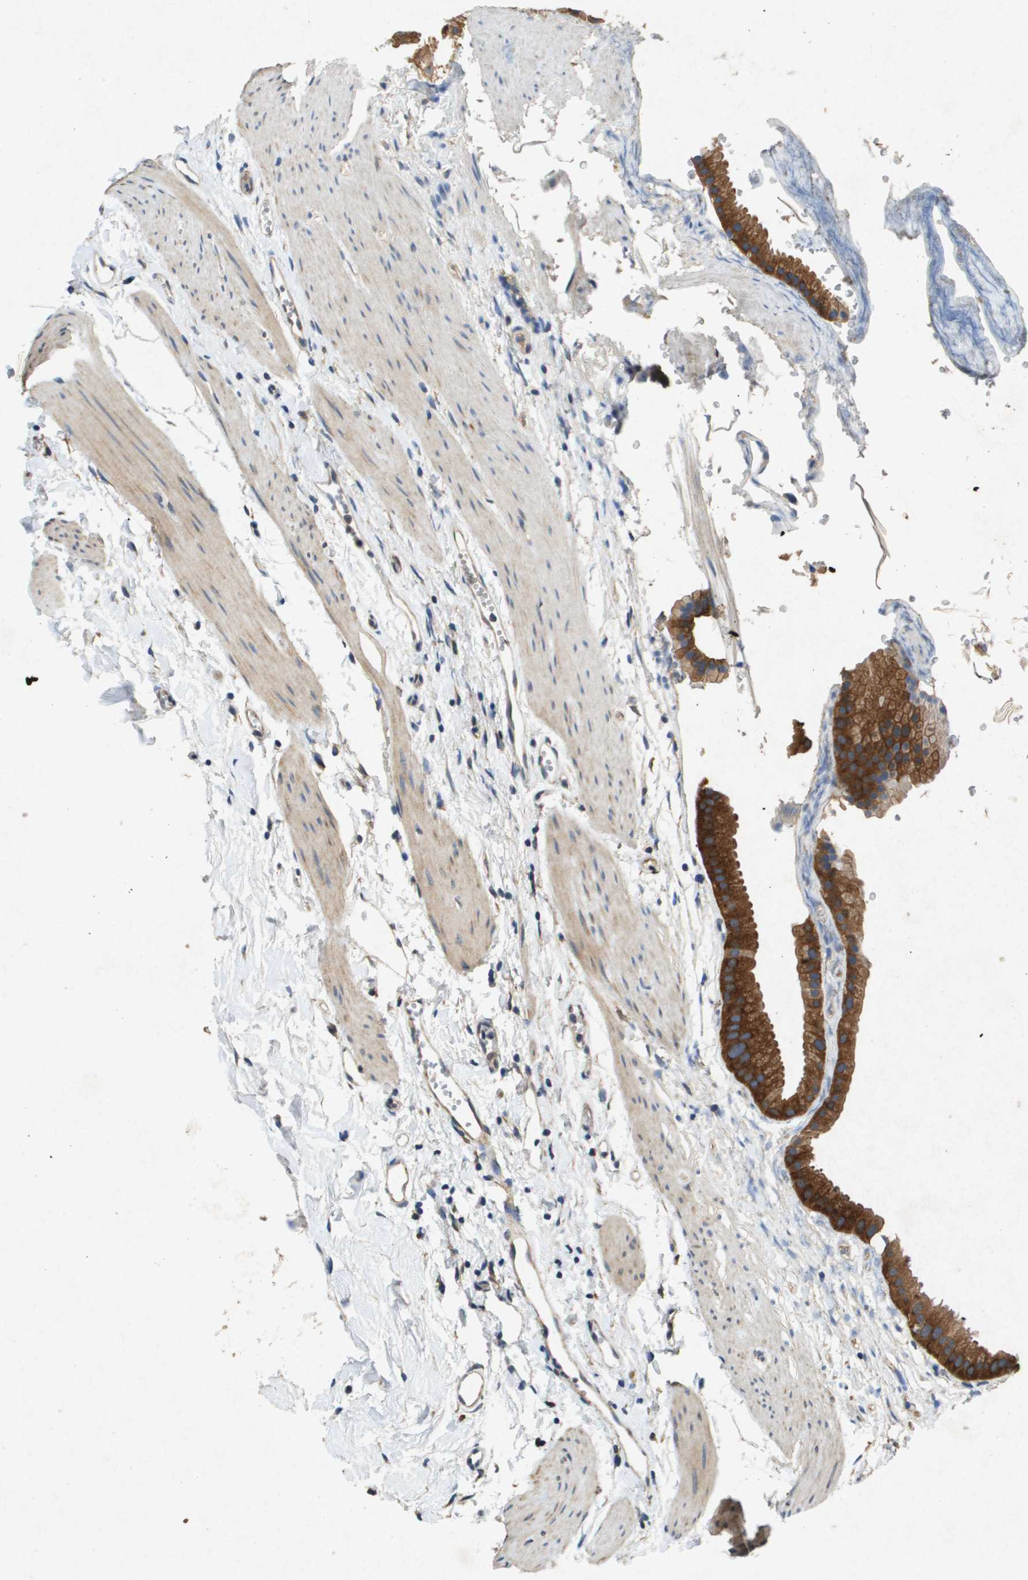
{"staining": {"intensity": "strong", "quantity": ">75%", "location": "cytoplasmic/membranous"}, "tissue": "gallbladder", "cell_type": "Glandular cells", "image_type": "normal", "snomed": [{"axis": "morphology", "description": "Normal tissue, NOS"}, {"axis": "topography", "description": "Gallbladder"}], "caption": "Glandular cells show high levels of strong cytoplasmic/membranous positivity in approximately >75% of cells in unremarkable gallbladder.", "gene": "PTPRT", "patient": {"sex": "female", "age": 64}}